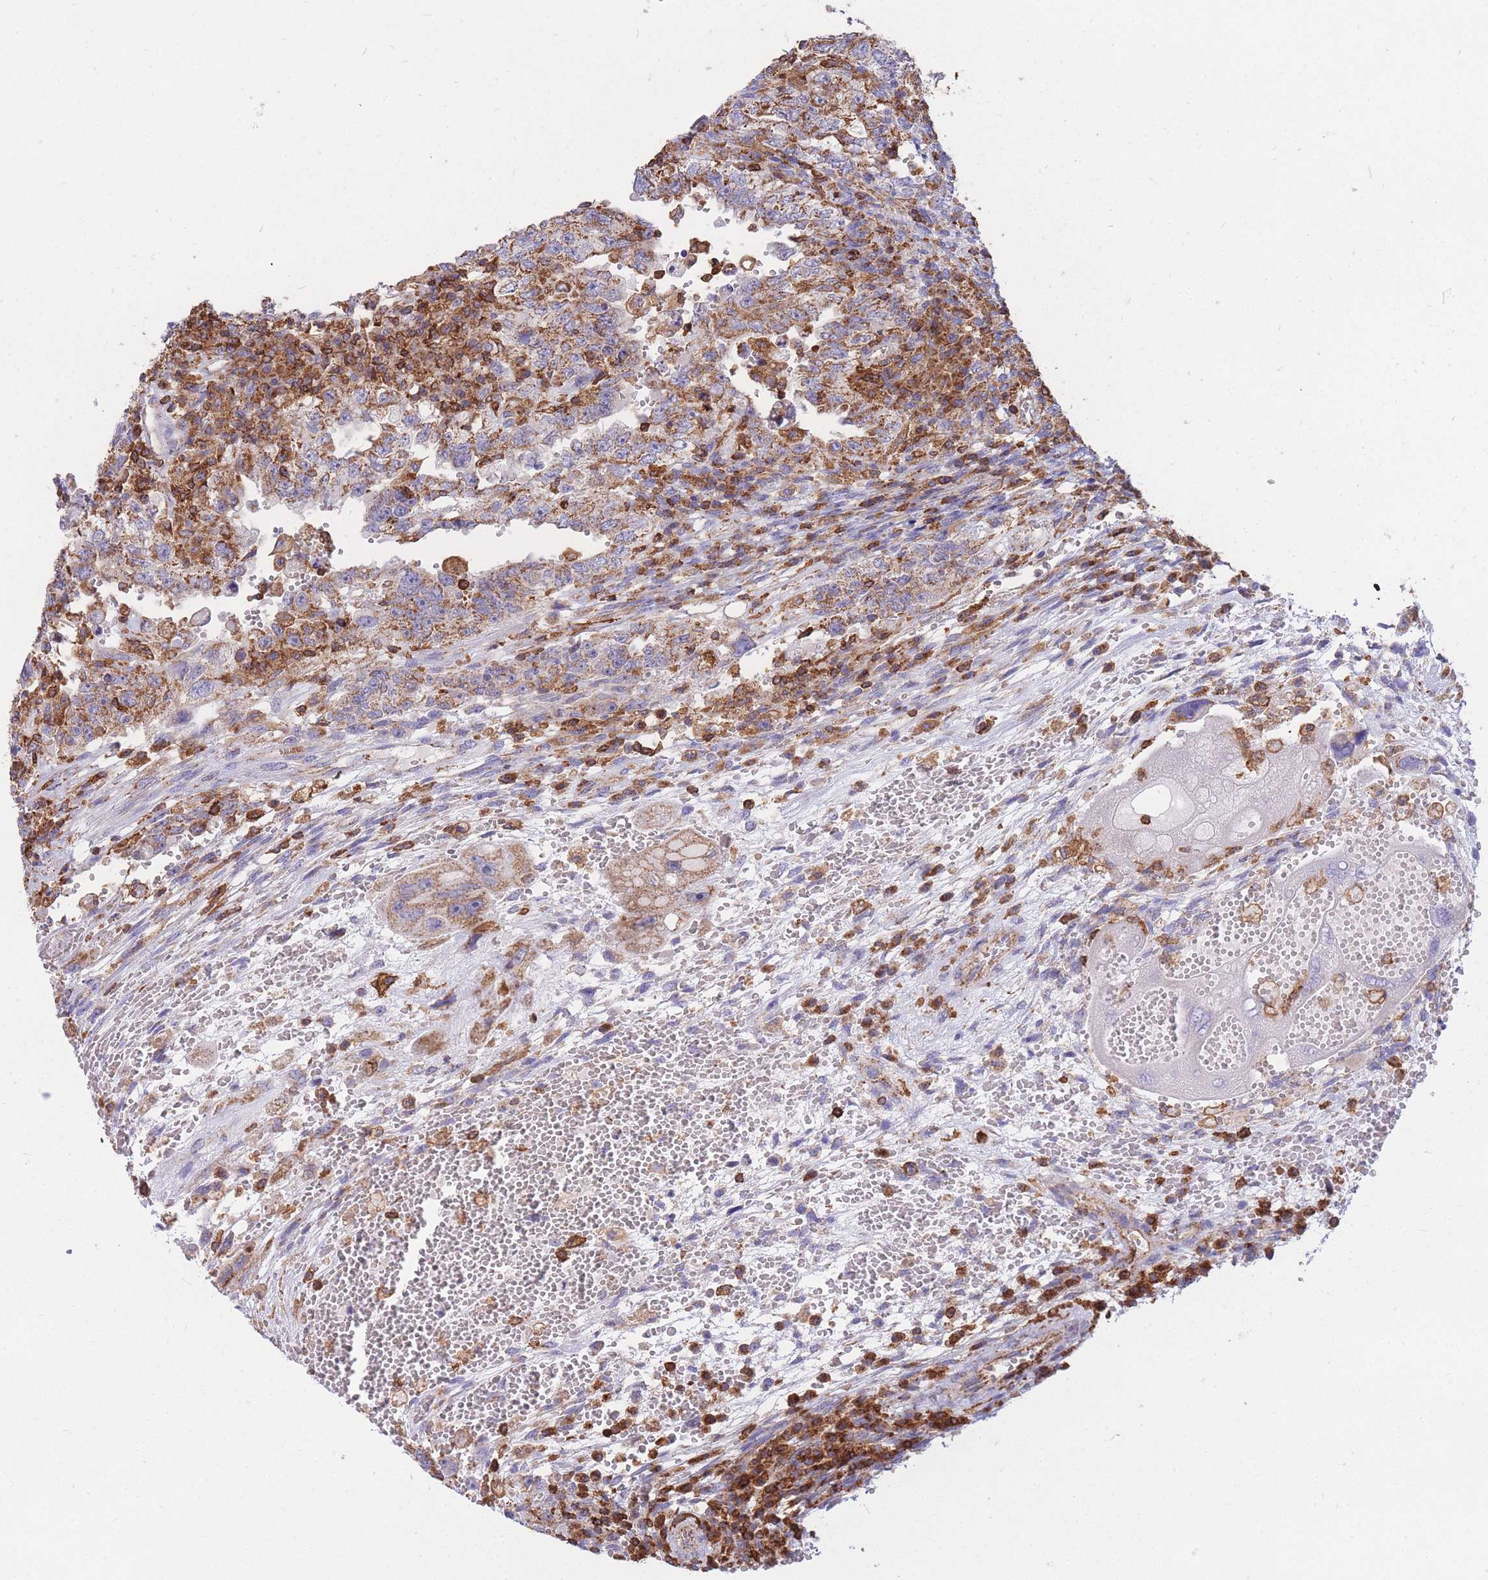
{"staining": {"intensity": "moderate", "quantity": ">75%", "location": "cytoplasmic/membranous"}, "tissue": "testis cancer", "cell_type": "Tumor cells", "image_type": "cancer", "snomed": [{"axis": "morphology", "description": "Carcinoma, Embryonal, NOS"}, {"axis": "topography", "description": "Testis"}], "caption": "Testis cancer (embryonal carcinoma) stained with a brown dye reveals moderate cytoplasmic/membranous positive expression in approximately >75% of tumor cells.", "gene": "MRPL54", "patient": {"sex": "male", "age": 26}}